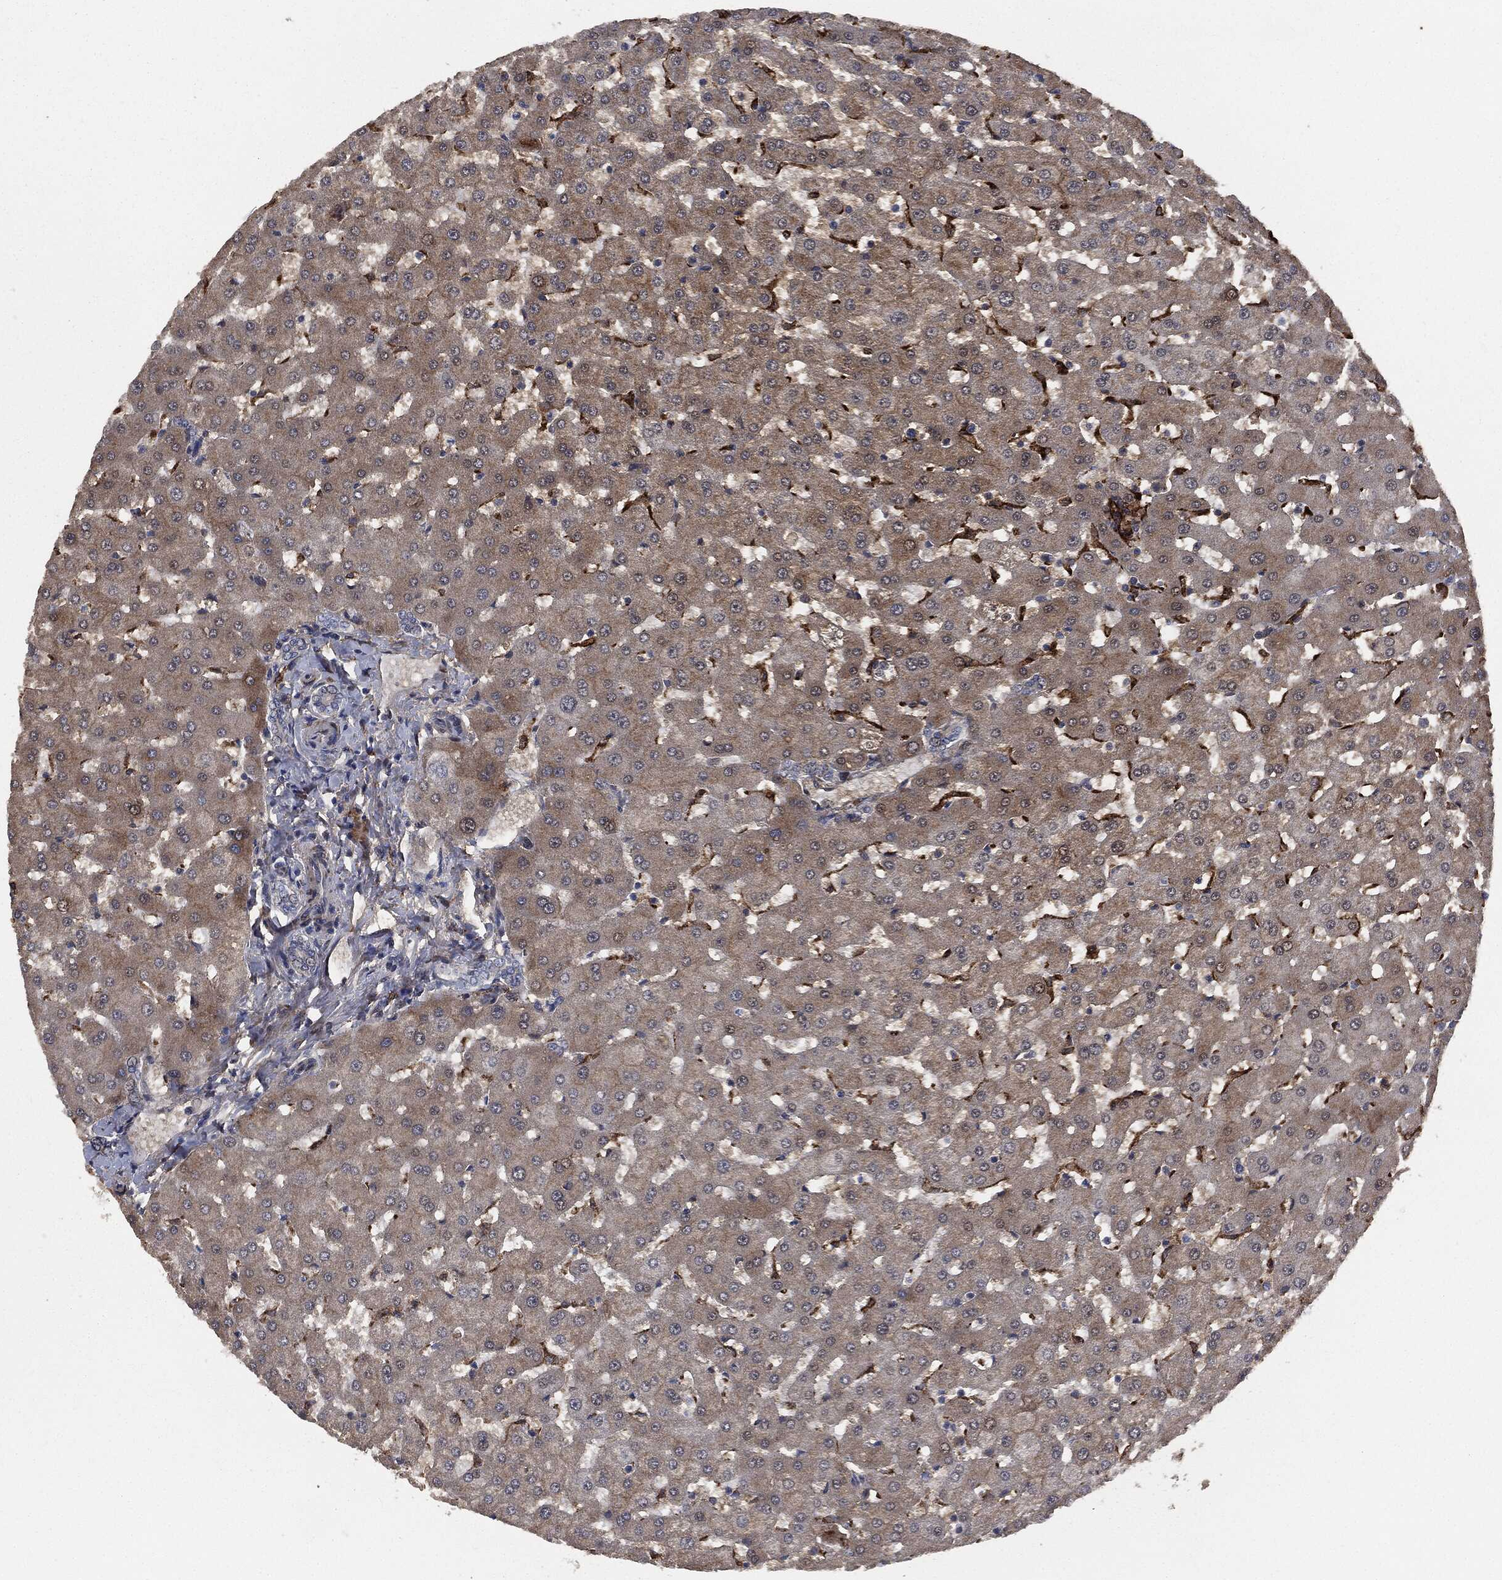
{"staining": {"intensity": "moderate", "quantity": "<25%", "location": "cytoplasmic/membranous"}, "tissue": "liver", "cell_type": "Cholangiocytes", "image_type": "normal", "snomed": [{"axis": "morphology", "description": "Normal tissue, NOS"}, {"axis": "topography", "description": "Liver"}], "caption": "An immunohistochemistry (IHC) histopathology image of unremarkable tissue is shown. Protein staining in brown highlights moderate cytoplasmic/membranous positivity in liver within cholangiocytes.", "gene": "CRABP2", "patient": {"sex": "female", "age": 50}}